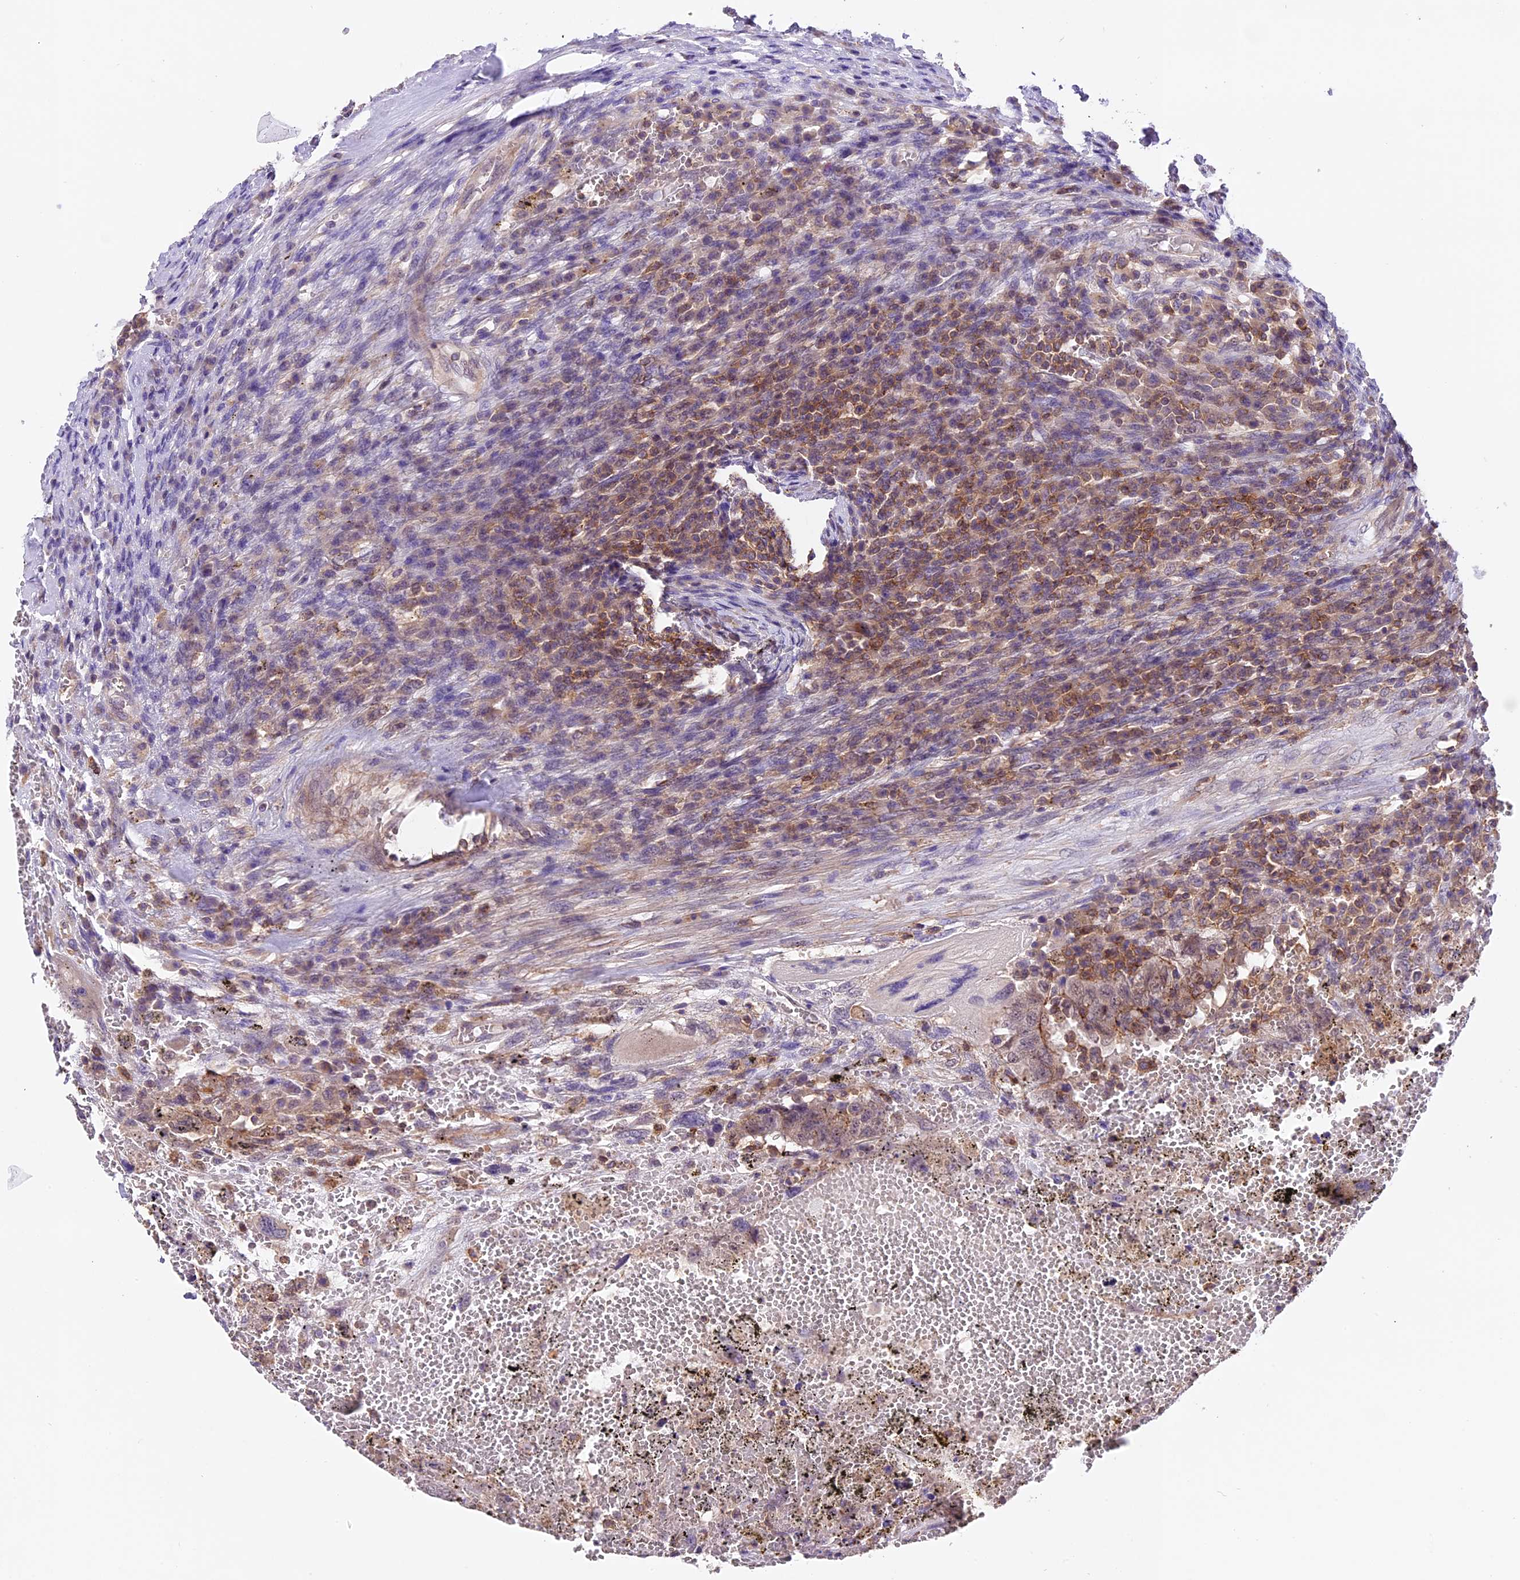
{"staining": {"intensity": "negative", "quantity": "none", "location": "none"}, "tissue": "testis cancer", "cell_type": "Tumor cells", "image_type": "cancer", "snomed": [{"axis": "morphology", "description": "Carcinoma, Embryonal, NOS"}, {"axis": "topography", "description": "Testis"}], "caption": "The image reveals no significant positivity in tumor cells of testis cancer (embryonal carcinoma).", "gene": "SKIDA1", "patient": {"sex": "male", "age": 26}}